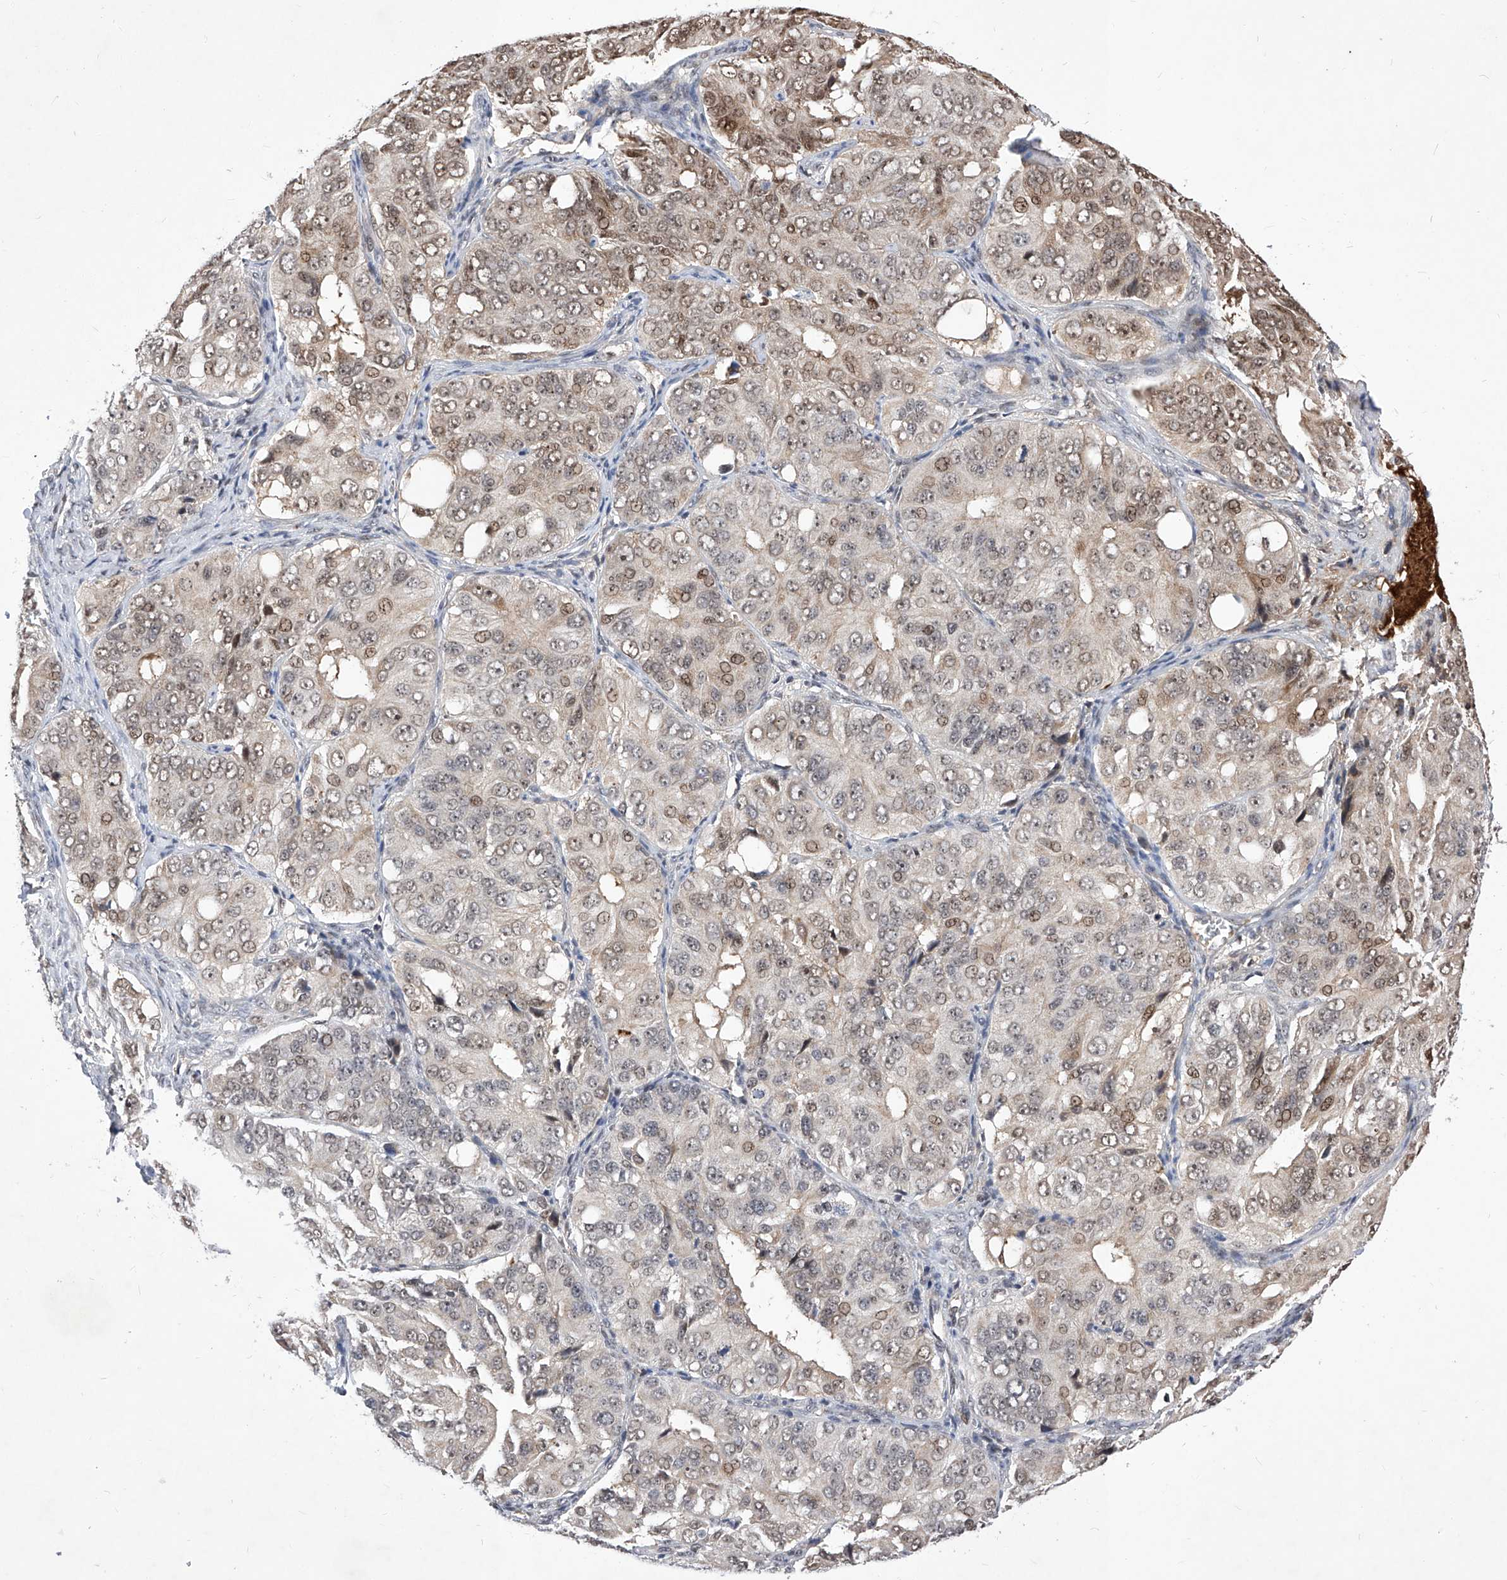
{"staining": {"intensity": "weak", "quantity": "25%-75%", "location": "nuclear"}, "tissue": "ovarian cancer", "cell_type": "Tumor cells", "image_type": "cancer", "snomed": [{"axis": "morphology", "description": "Carcinoma, endometroid"}, {"axis": "topography", "description": "Ovary"}], "caption": "Ovarian cancer stained for a protein demonstrates weak nuclear positivity in tumor cells.", "gene": "LGR4", "patient": {"sex": "female", "age": 51}}